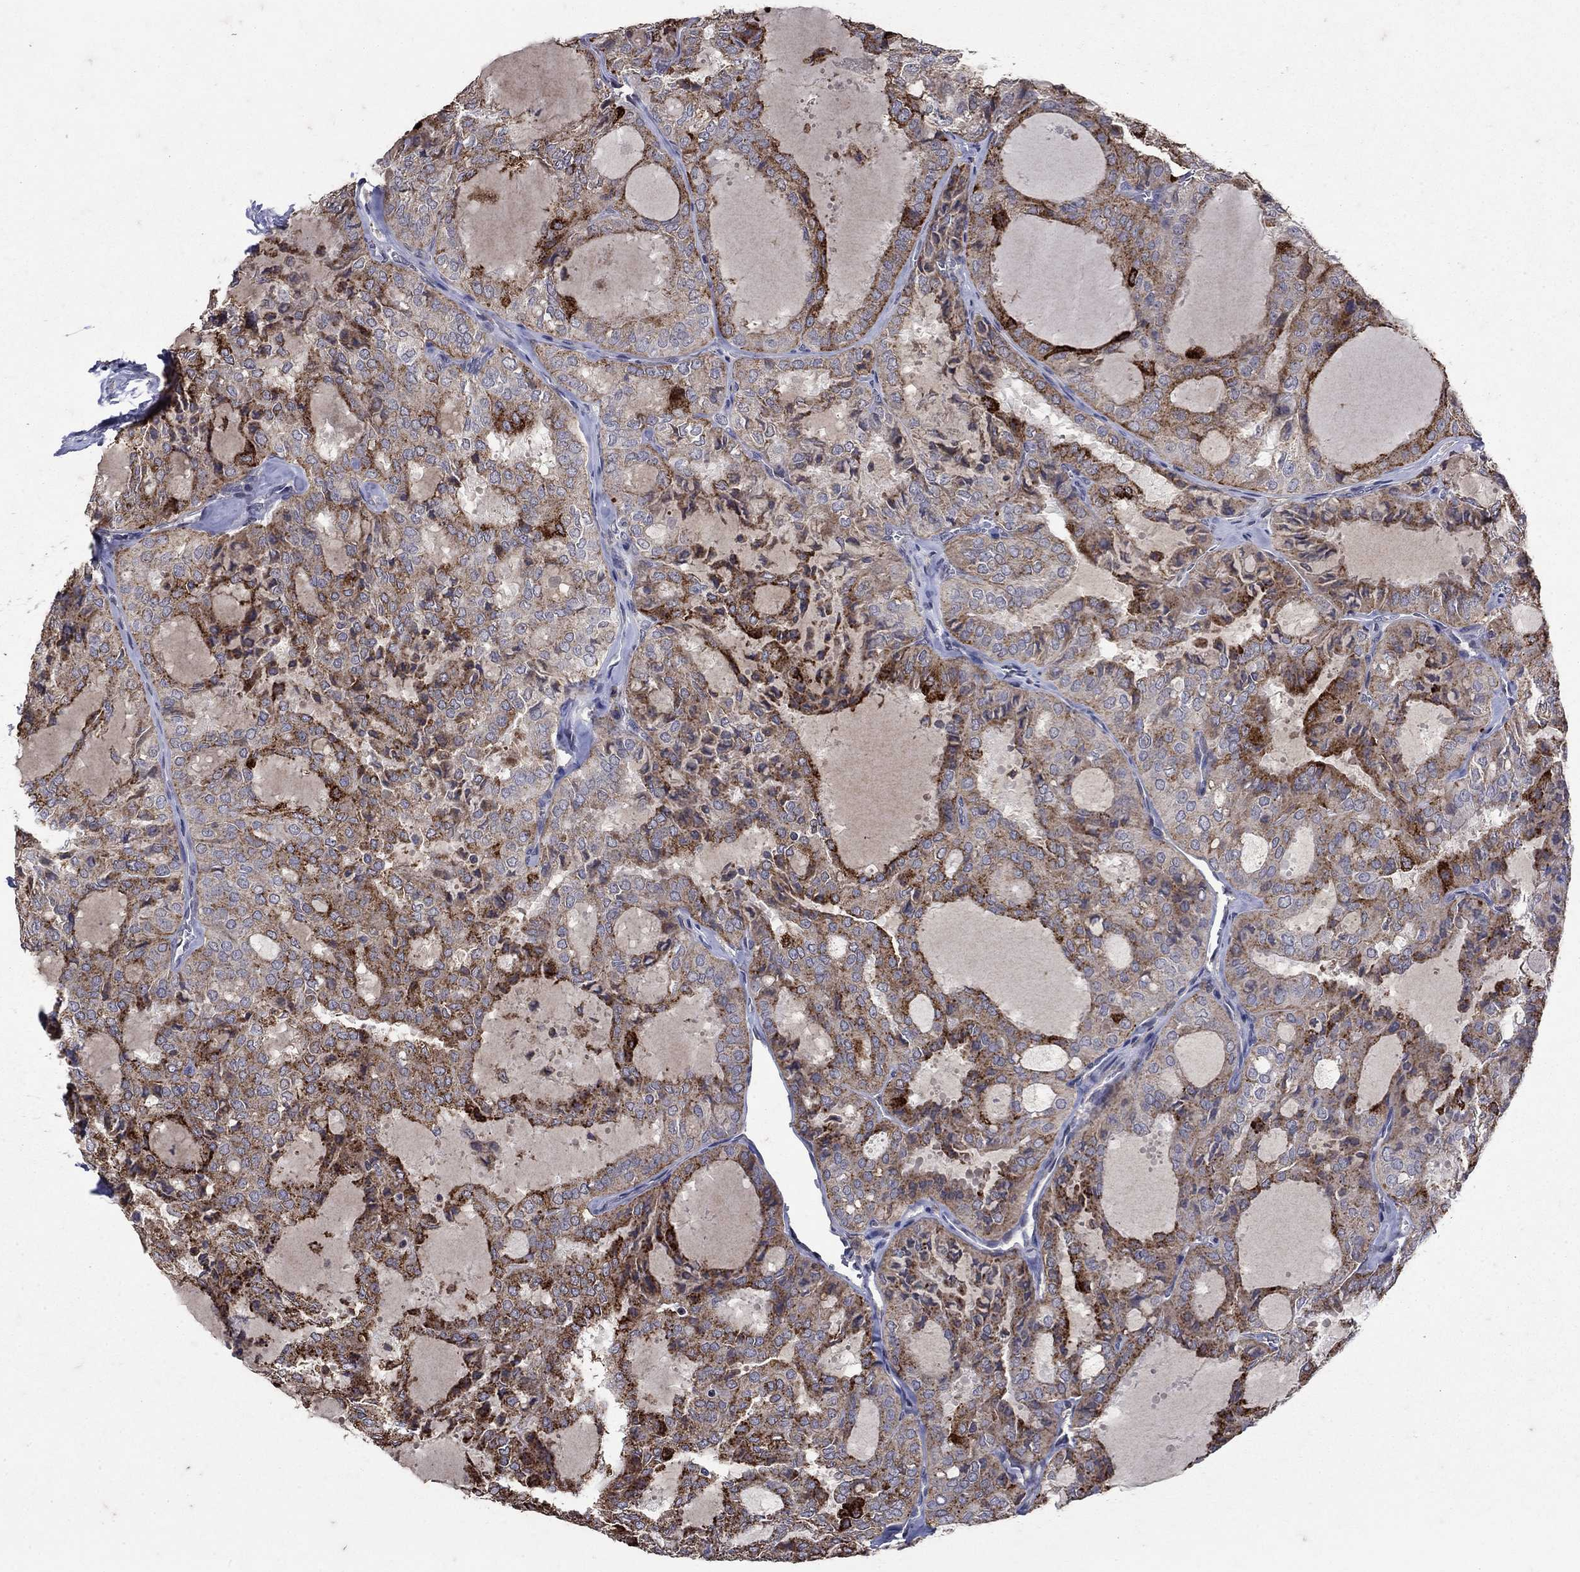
{"staining": {"intensity": "strong", "quantity": "25%-75%", "location": "cytoplasmic/membranous"}, "tissue": "thyroid cancer", "cell_type": "Tumor cells", "image_type": "cancer", "snomed": [{"axis": "morphology", "description": "Follicular adenoma carcinoma, NOS"}, {"axis": "topography", "description": "Thyroid gland"}], "caption": "This image exhibits thyroid cancer (follicular adenoma carcinoma) stained with IHC to label a protein in brown. The cytoplasmic/membranous of tumor cells show strong positivity for the protein. Nuclei are counter-stained blue.", "gene": "NPC2", "patient": {"sex": "male", "age": 75}}